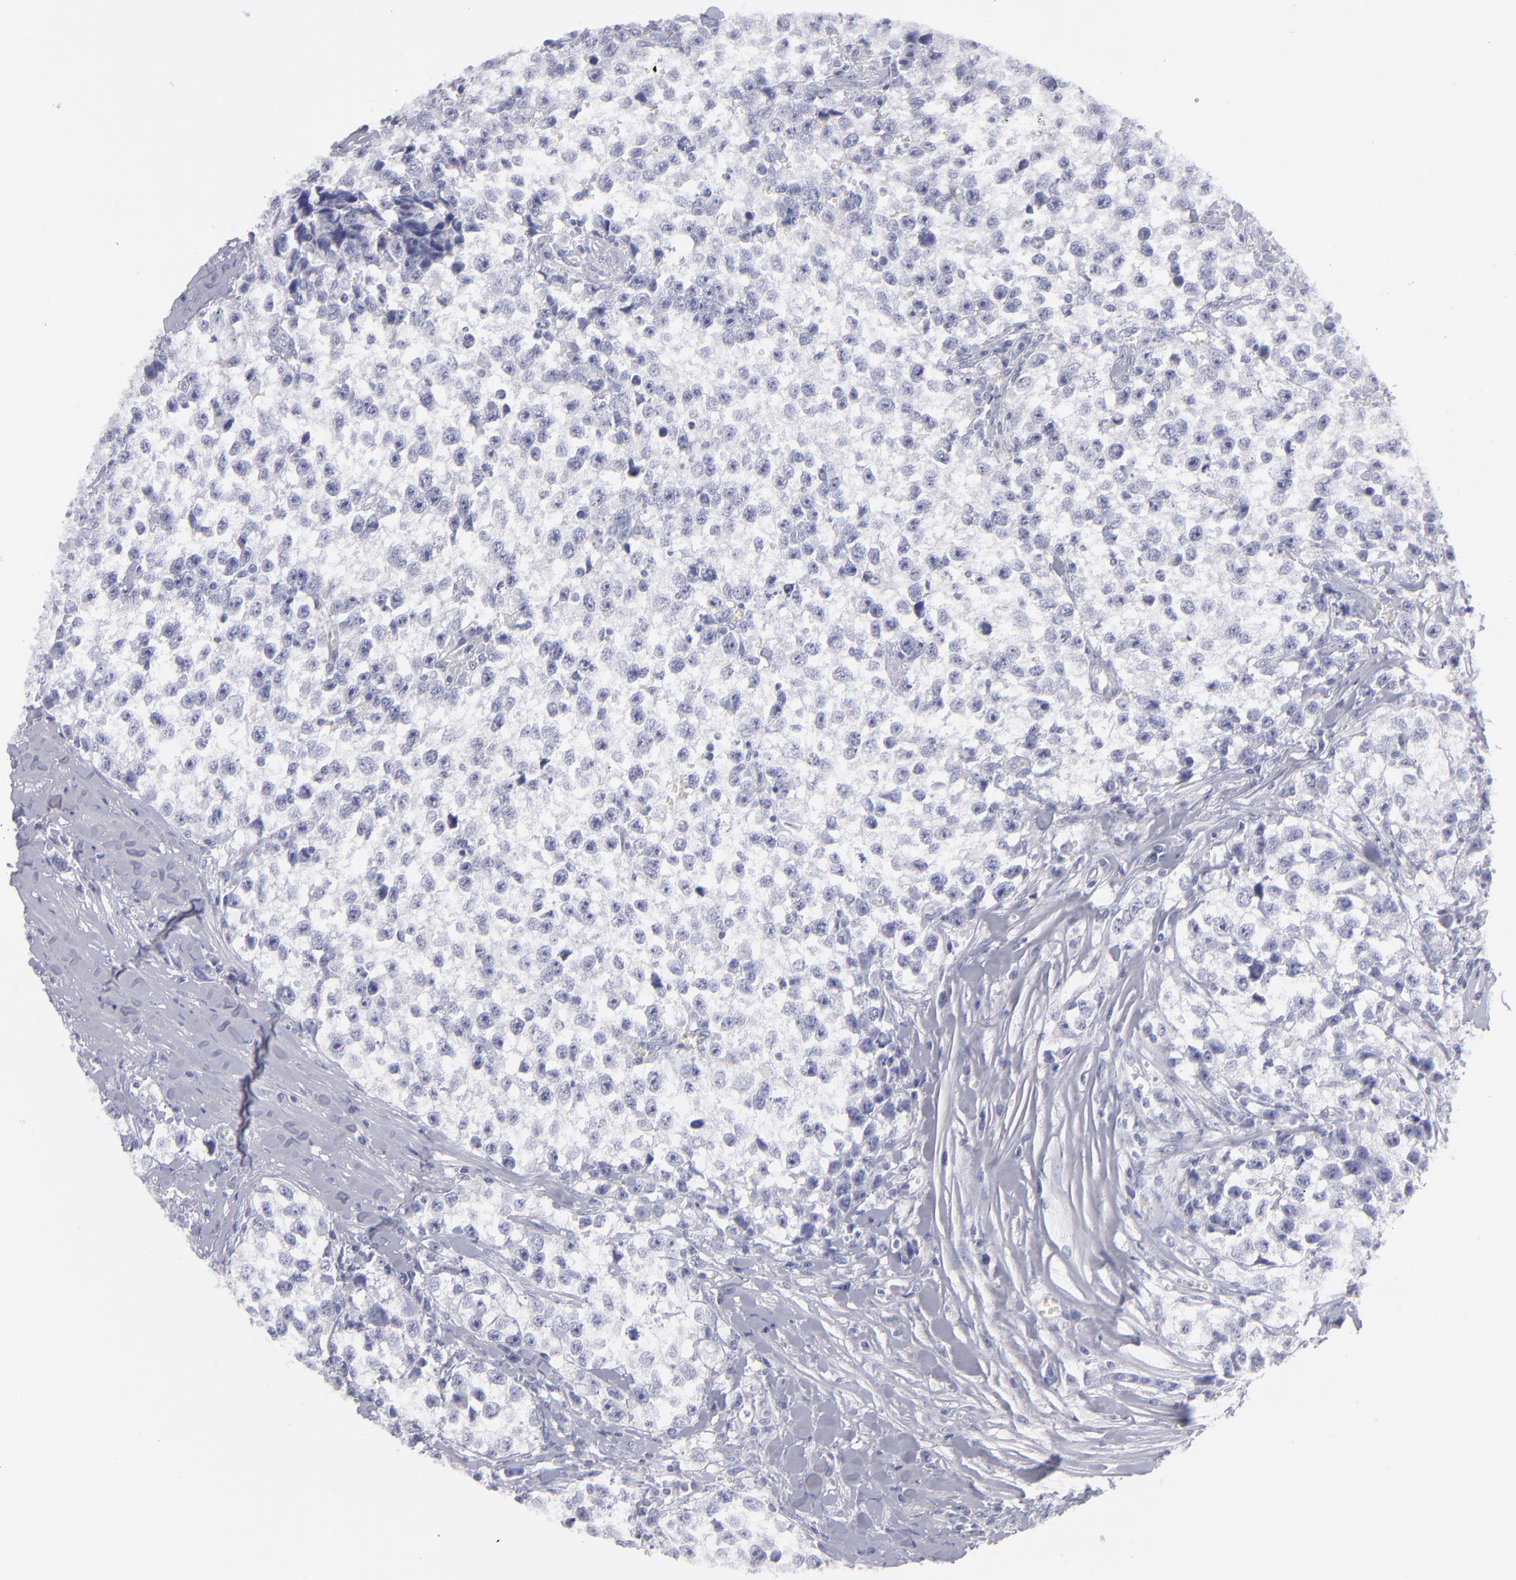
{"staining": {"intensity": "negative", "quantity": "none", "location": "none"}, "tissue": "testis cancer", "cell_type": "Tumor cells", "image_type": "cancer", "snomed": [{"axis": "morphology", "description": "Seminoma, NOS"}, {"axis": "morphology", "description": "Carcinoma, Embryonal, NOS"}, {"axis": "topography", "description": "Testis"}], "caption": "Tumor cells show no significant protein expression in testis cancer (seminoma).", "gene": "MYH11", "patient": {"sex": "male", "age": 30}}